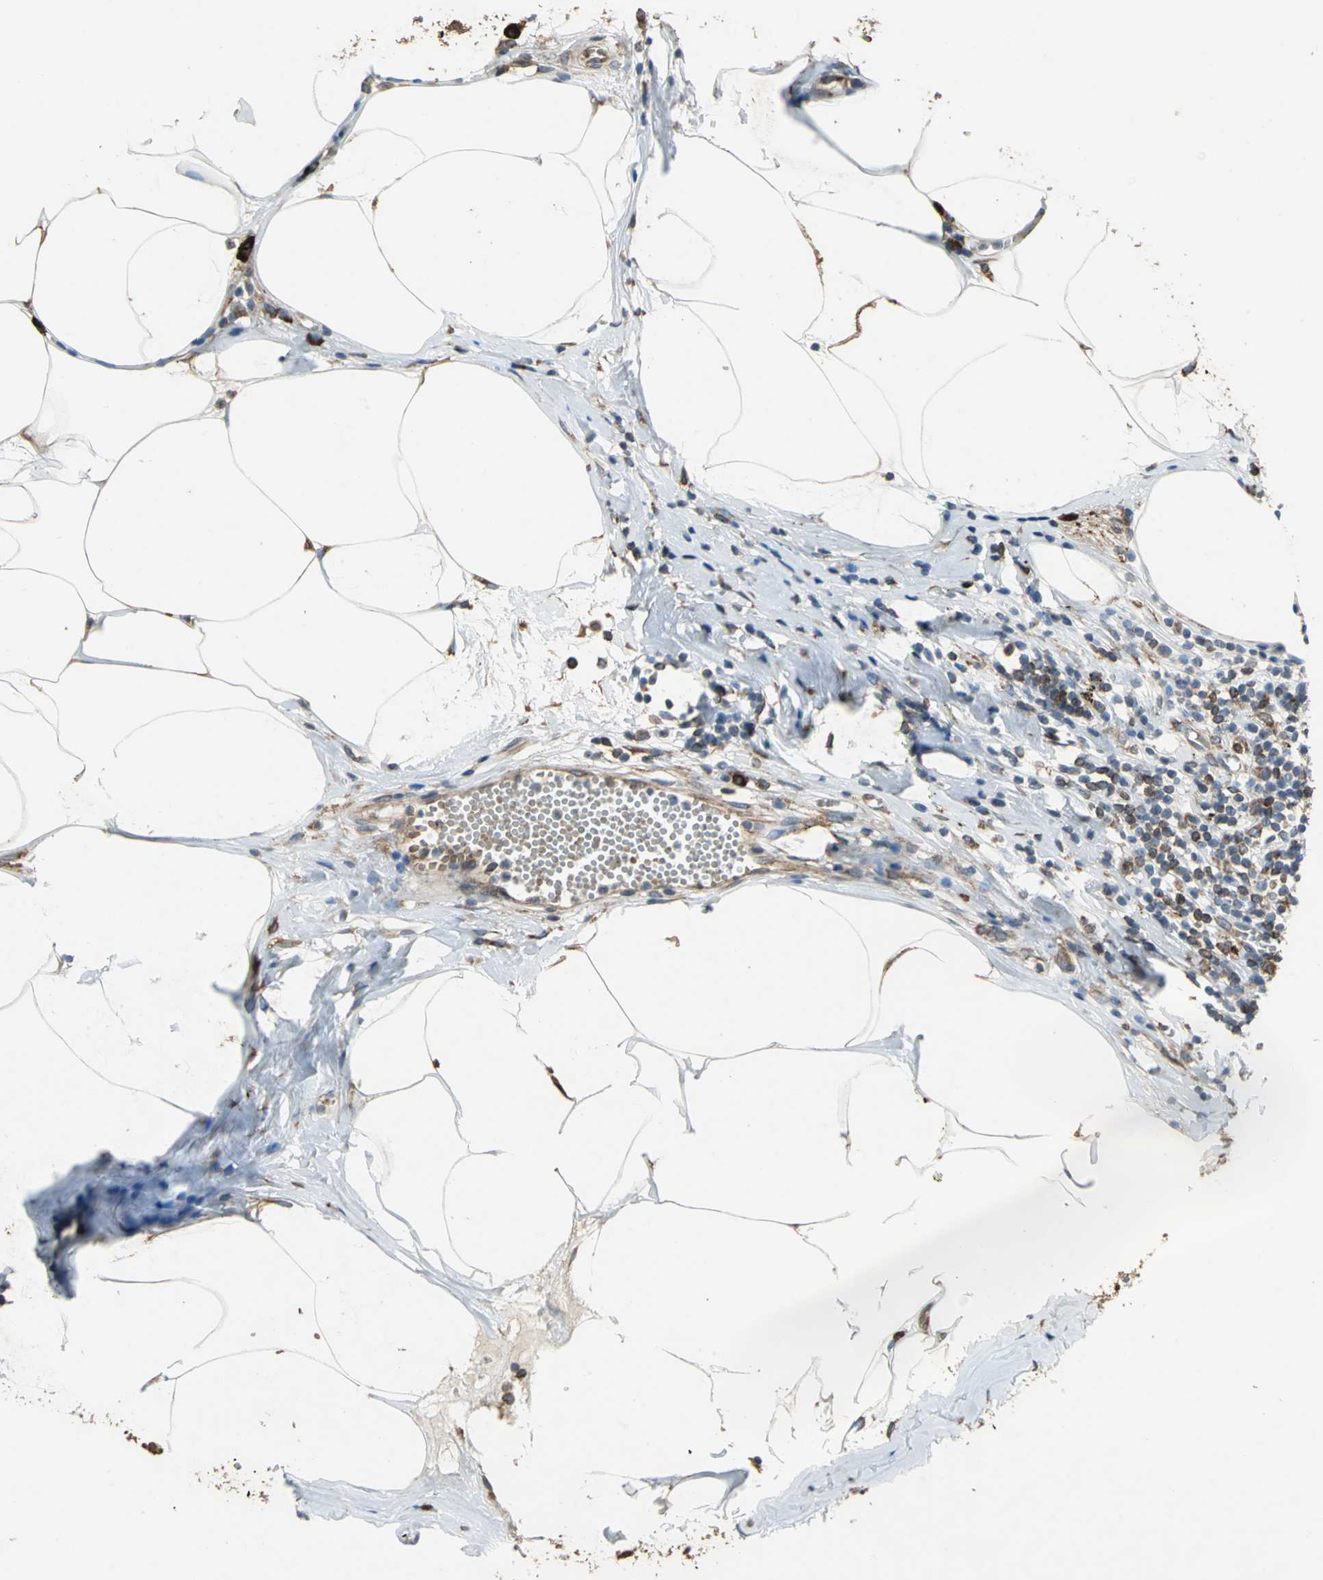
{"staining": {"intensity": "moderate", "quantity": "25%-75%", "location": "cytoplasmic/membranous"}, "tissue": "appendix", "cell_type": "Glandular cells", "image_type": "normal", "snomed": [{"axis": "morphology", "description": "Normal tissue, NOS"}, {"axis": "morphology", "description": "Inflammation, NOS"}, {"axis": "topography", "description": "Appendix"}], "caption": "Protein staining of benign appendix exhibits moderate cytoplasmic/membranous expression in about 25%-75% of glandular cells.", "gene": "SYVN1", "patient": {"sex": "male", "age": 46}}